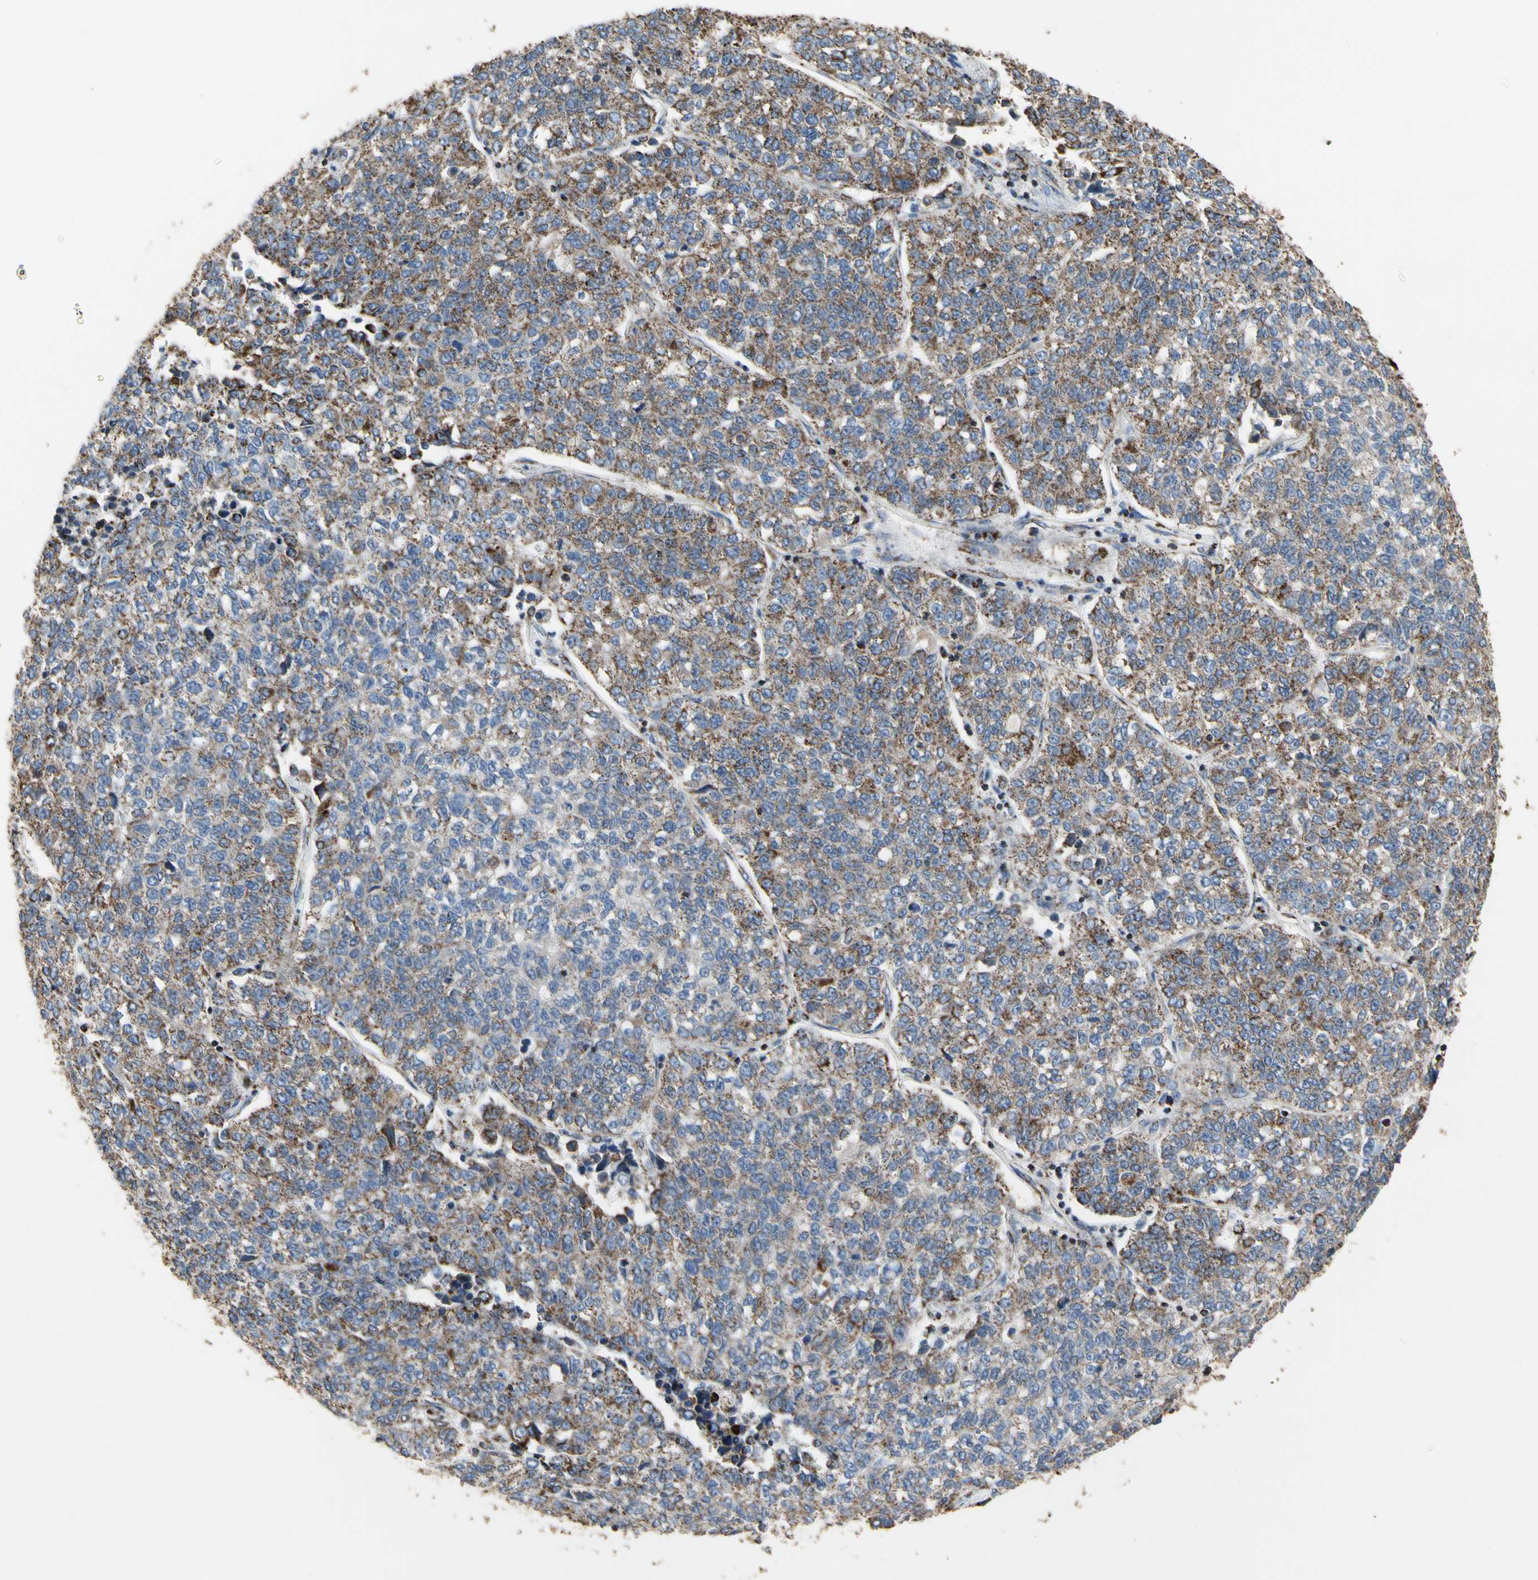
{"staining": {"intensity": "moderate", "quantity": "<25%", "location": "cytoplasmic/membranous"}, "tissue": "lung cancer", "cell_type": "Tumor cells", "image_type": "cancer", "snomed": [{"axis": "morphology", "description": "Adenocarcinoma, NOS"}, {"axis": "topography", "description": "Lung"}], "caption": "Lung adenocarcinoma stained with DAB (3,3'-diaminobenzidine) IHC reveals low levels of moderate cytoplasmic/membranous expression in about <25% of tumor cells.", "gene": "TUBA1A", "patient": {"sex": "male", "age": 49}}